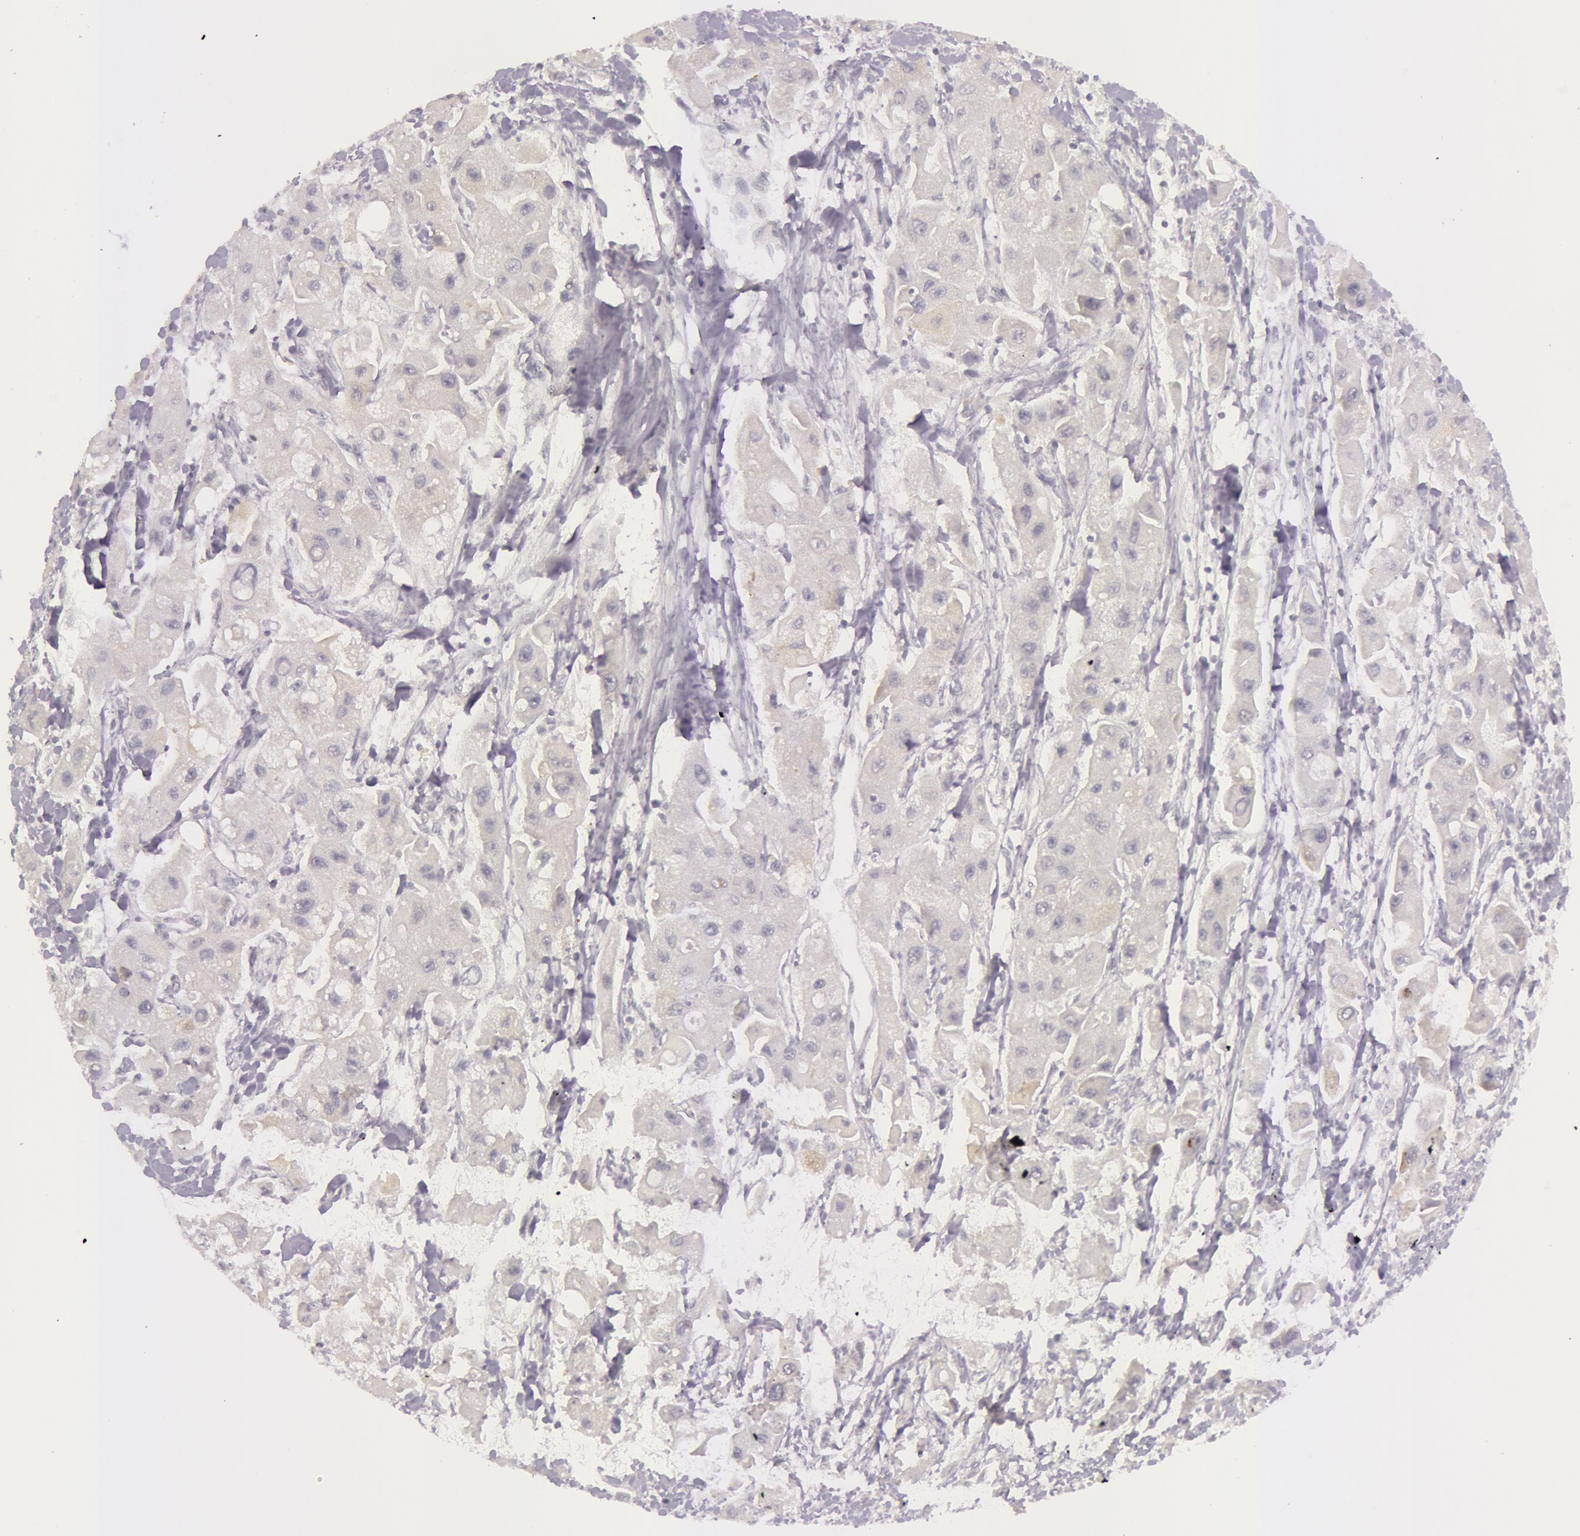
{"staining": {"intensity": "negative", "quantity": "none", "location": "none"}, "tissue": "liver cancer", "cell_type": "Tumor cells", "image_type": "cancer", "snomed": [{"axis": "morphology", "description": "Carcinoma, Hepatocellular, NOS"}, {"axis": "topography", "description": "Liver"}], "caption": "High power microscopy image of an immunohistochemistry (IHC) photomicrograph of hepatocellular carcinoma (liver), revealing no significant staining in tumor cells. (DAB IHC with hematoxylin counter stain).", "gene": "RBMY1F", "patient": {"sex": "male", "age": 24}}